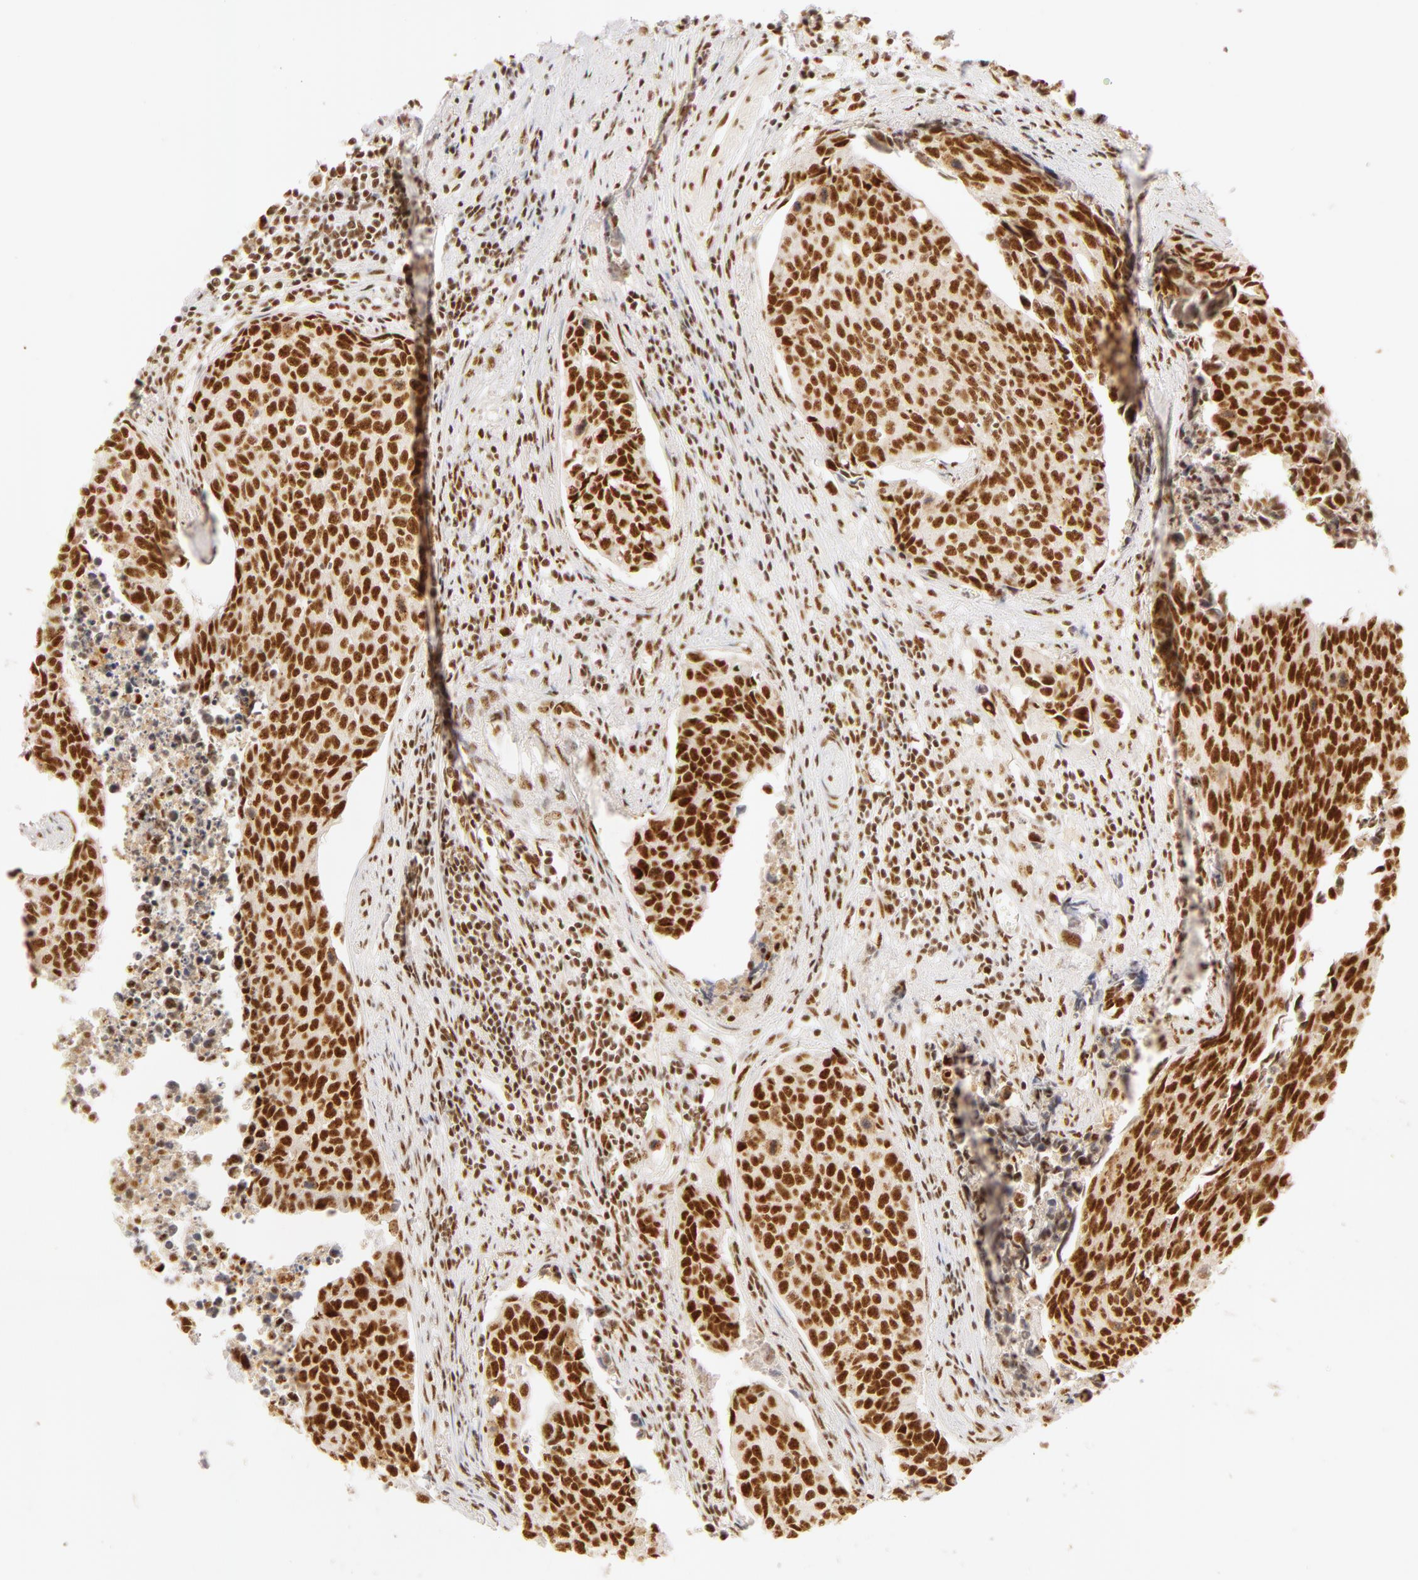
{"staining": {"intensity": "strong", "quantity": ">75%", "location": "nuclear"}, "tissue": "urothelial cancer", "cell_type": "Tumor cells", "image_type": "cancer", "snomed": [{"axis": "morphology", "description": "Urothelial carcinoma, High grade"}, {"axis": "topography", "description": "Urinary bladder"}], "caption": "This is an image of immunohistochemistry staining of urothelial cancer, which shows strong positivity in the nuclear of tumor cells.", "gene": "RBM39", "patient": {"sex": "male", "age": 81}}